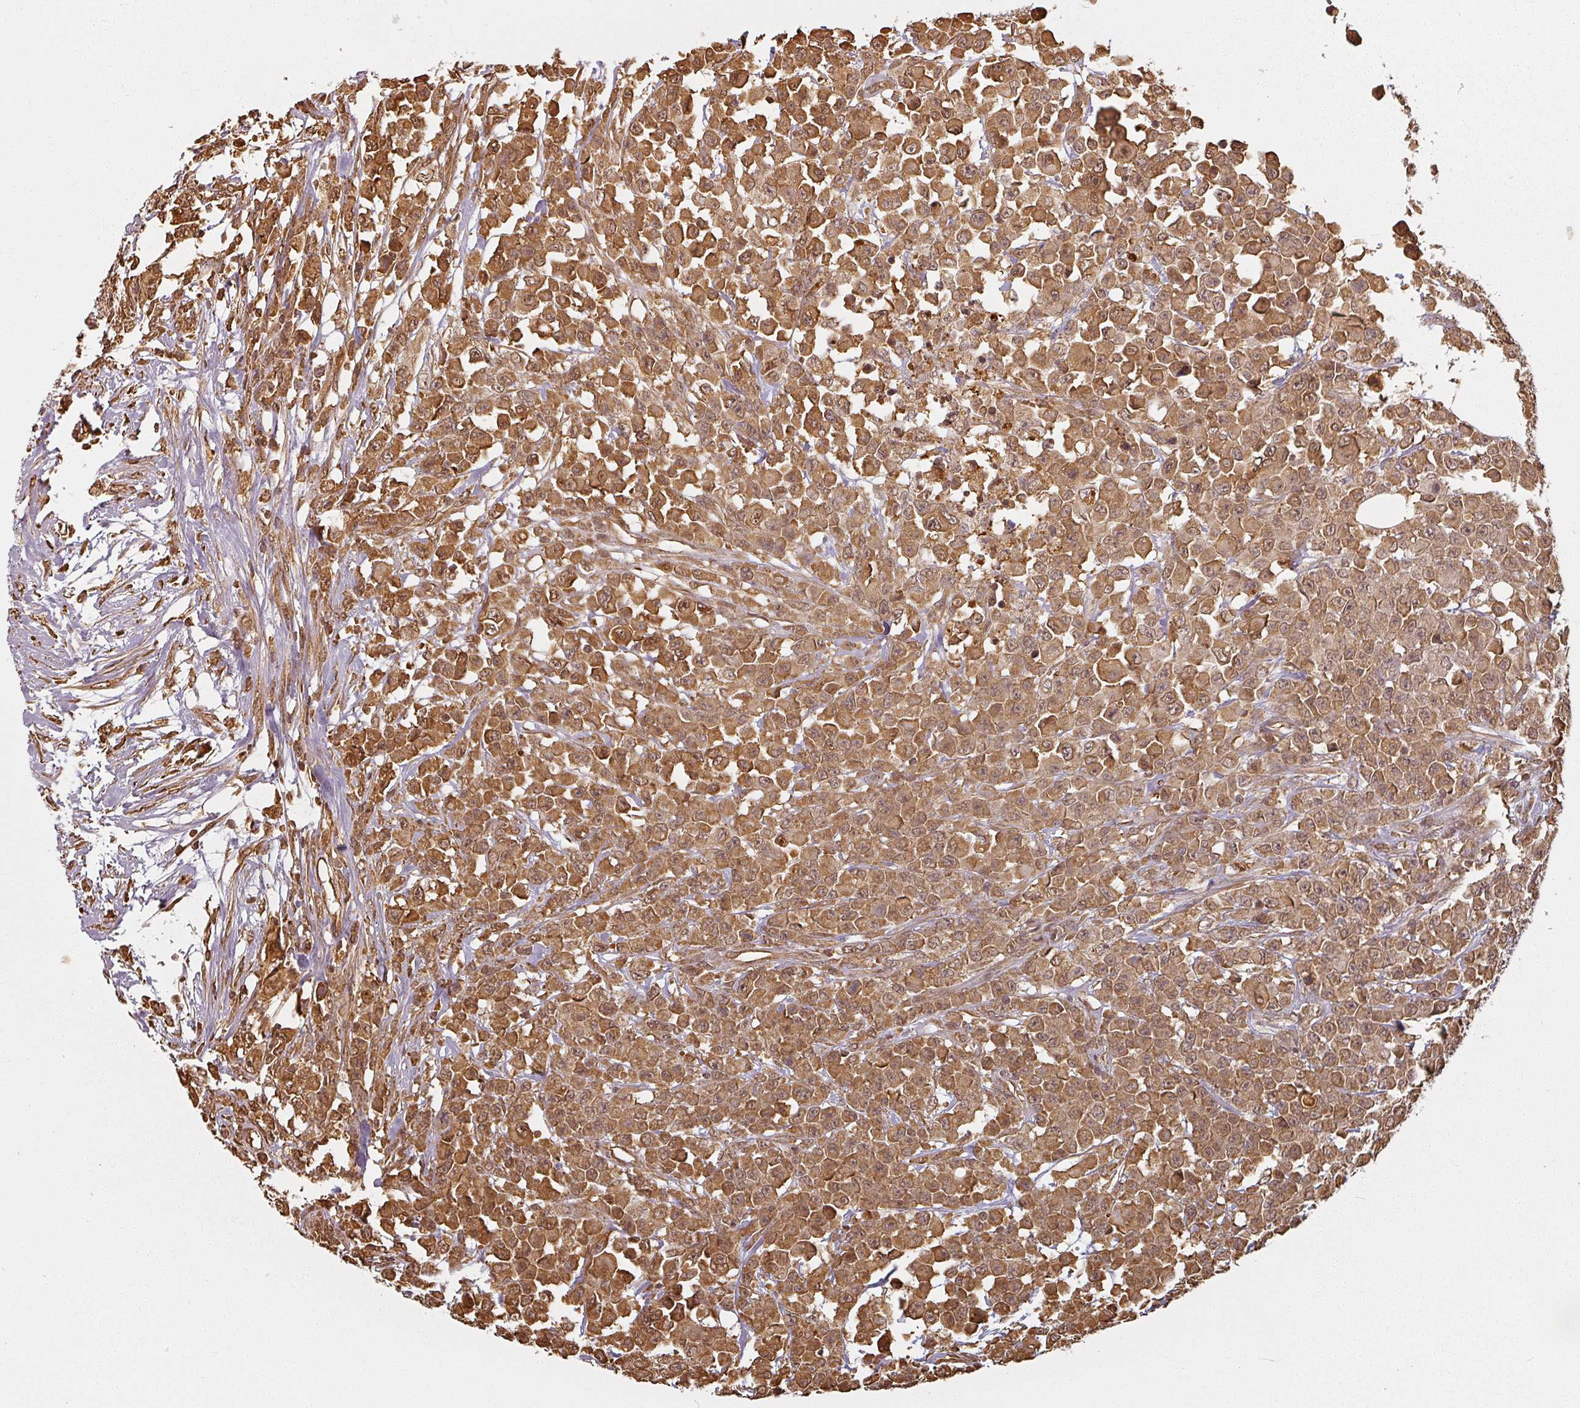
{"staining": {"intensity": "moderate", "quantity": ">75%", "location": "cytoplasmic/membranous,nuclear"}, "tissue": "colorectal cancer", "cell_type": "Tumor cells", "image_type": "cancer", "snomed": [{"axis": "morphology", "description": "Adenocarcinoma, NOS"}, {"axis": "topography", "description": "Colon"}], "caption": "Tumor cells display medium levels of moderate cytoplasmic/membranous and nuclear expression in about >75% of cells in colorectal cancer (adenocarcinoma).", "gene": "MED19", "patient": {"sex": "male", "age": 51}}